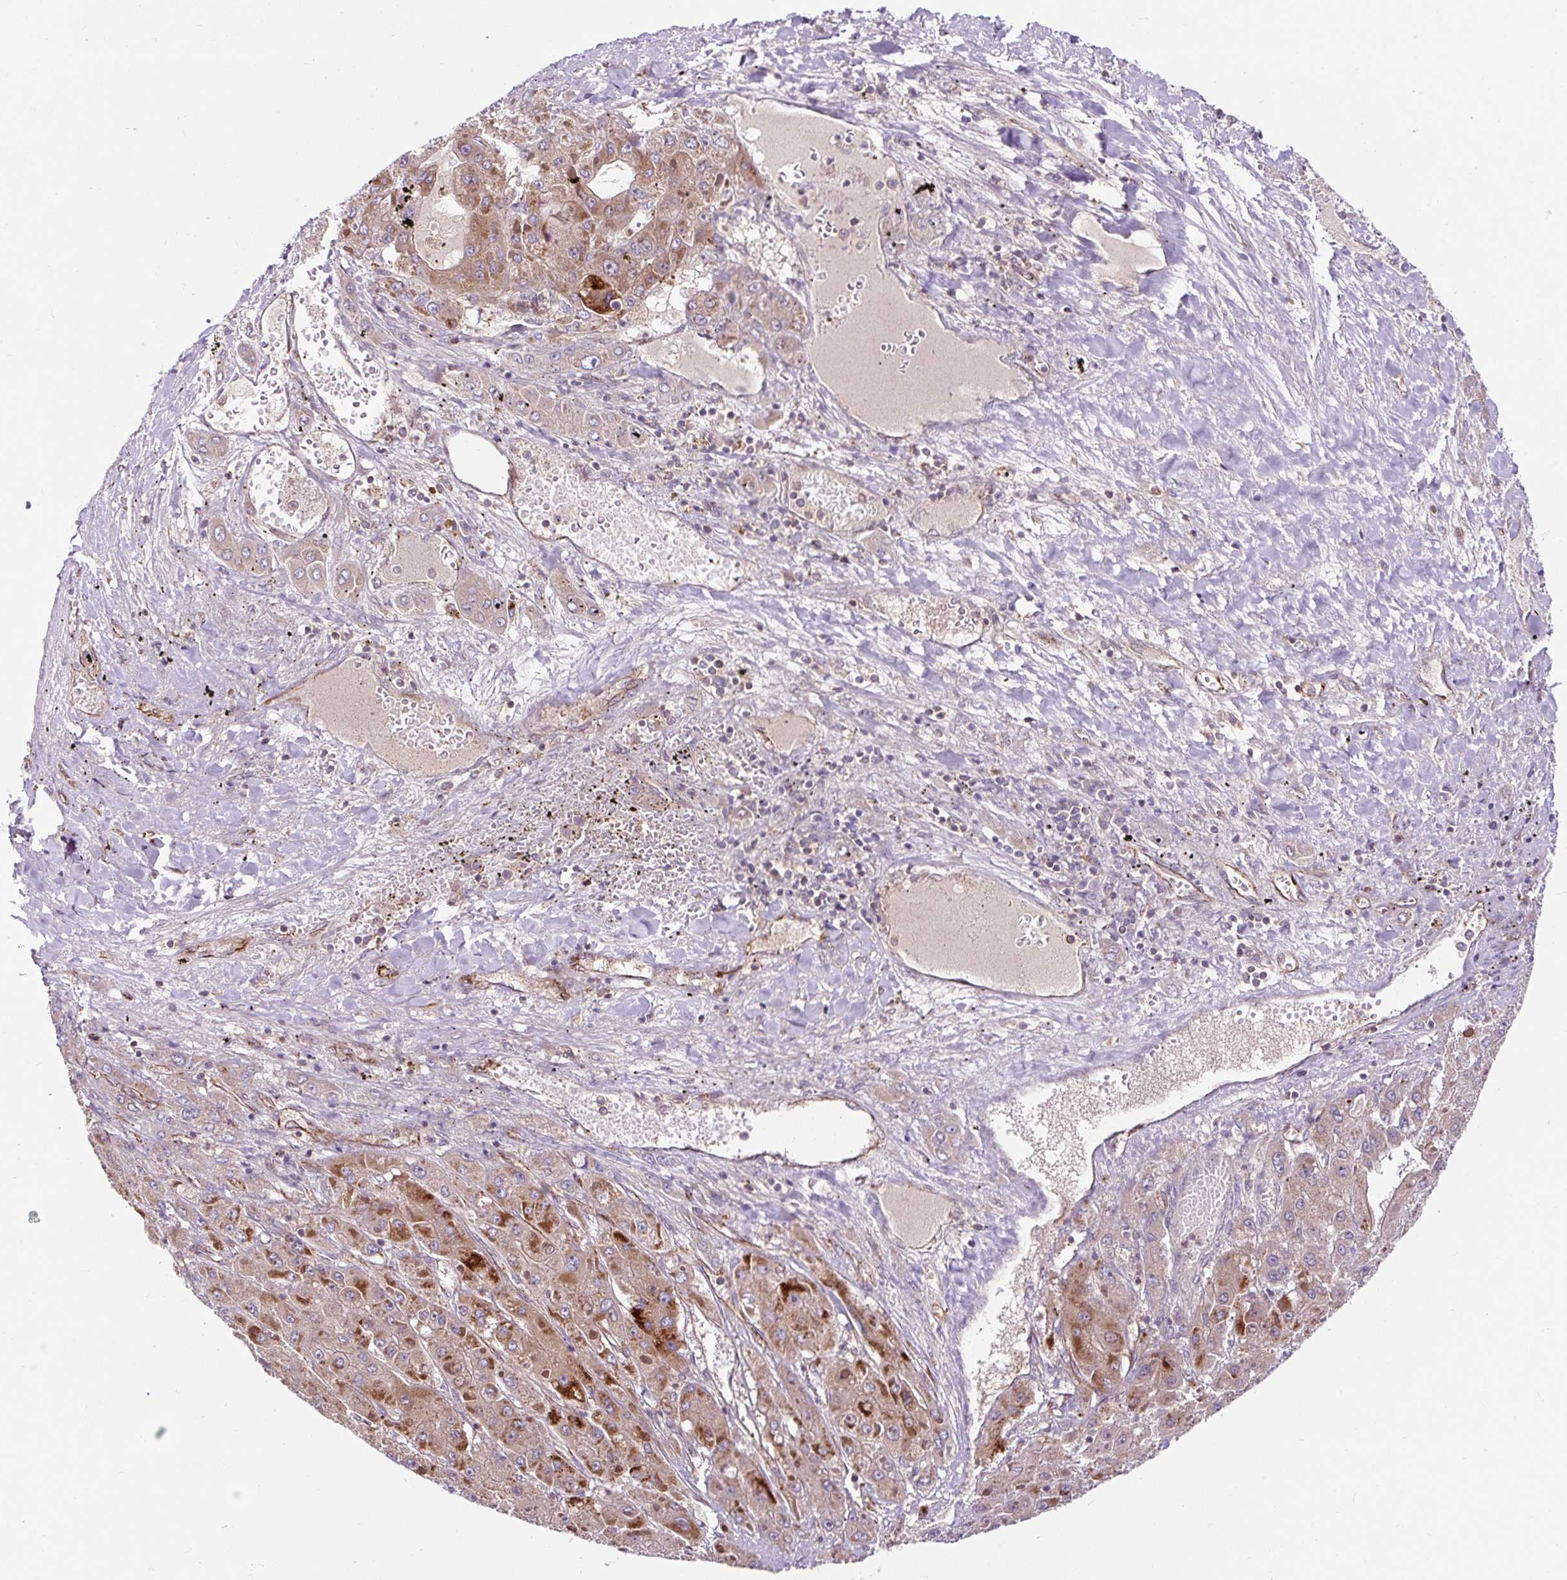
{"staining": {"intensity": "moderate", "quantity": ">75%", "location": "cytoplasmic/membranous"}, "tissue": "liver cancer", "cell_type": "Tumor cells", "image_type": "cancer", "snomed": [{"axis": "morphology", "description": "Carcinoma, Hepatocellular, NOS"}, {"axis": "topography", "description": "Liver"}], "caption": "This micrograph demonstrates IHC staining of liver hepatocellular carcinoma, with medium moderate cytoplasmic/membranous staining in about >75% of tumor cells.", "gene": "PCDHGB3", "patient": {"sex": "female", "age": 73}}